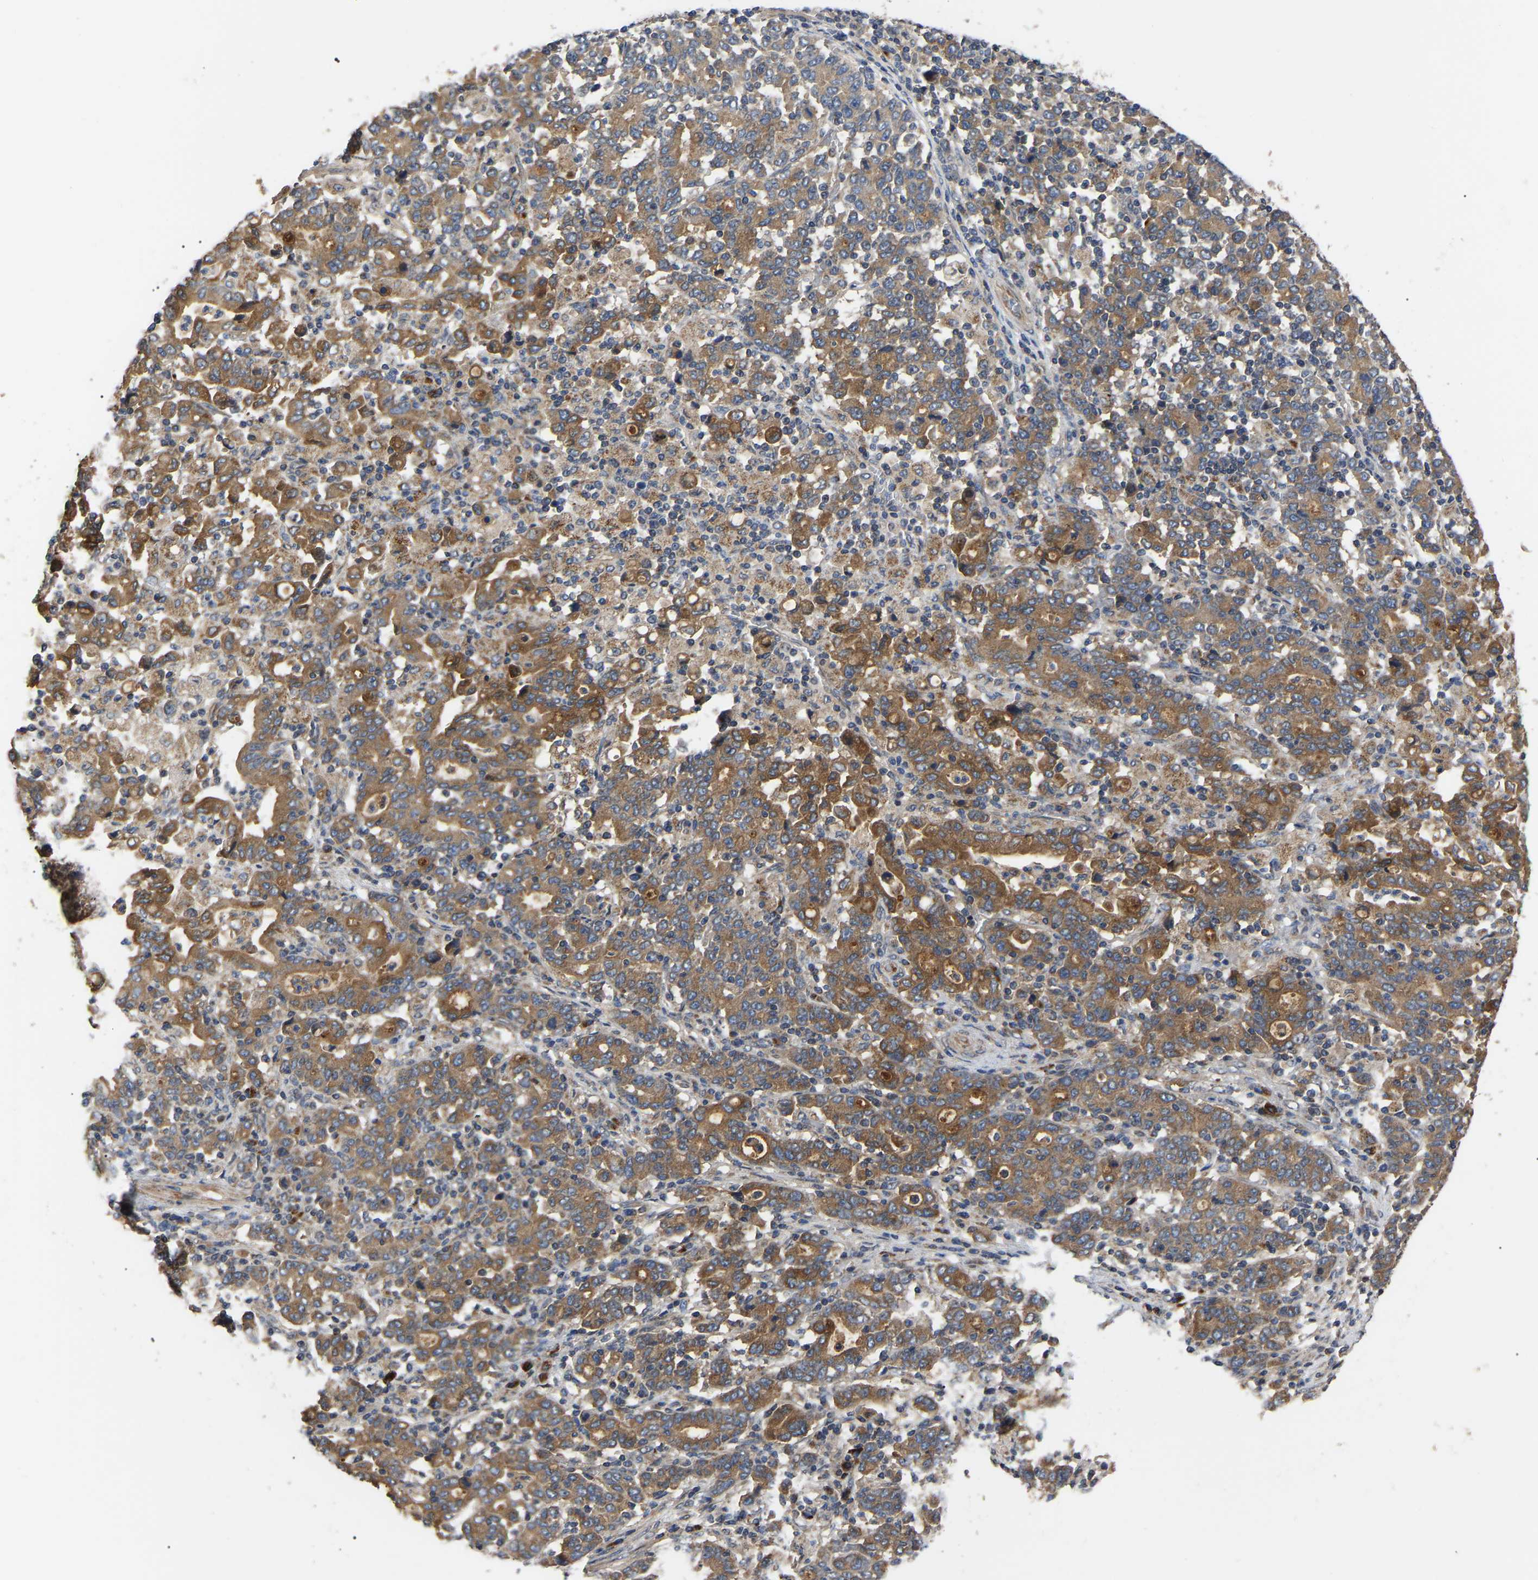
{"staining": {"intensity": "moderate", "quantity": ">75%", "location": "cytoplasmic/membranous"}, "tissue": "stomach cancer", "cell_type": "Tumor cells", "image_type": "cancer", "snomed": [{"axis": "morphology", "description": "Adenocarcinoma, NOS"}, {"axis": "topography", "description": "Stomach, upper"}], "caption": "About >75% of tumor cells in human stomach adenocarcinoma show moderate cytoplasmic/membranous protein staining as visualized by brown immunohistochemical staining.", "gene": "GCC1", "patient": {"sex": "male", "age": 69}}